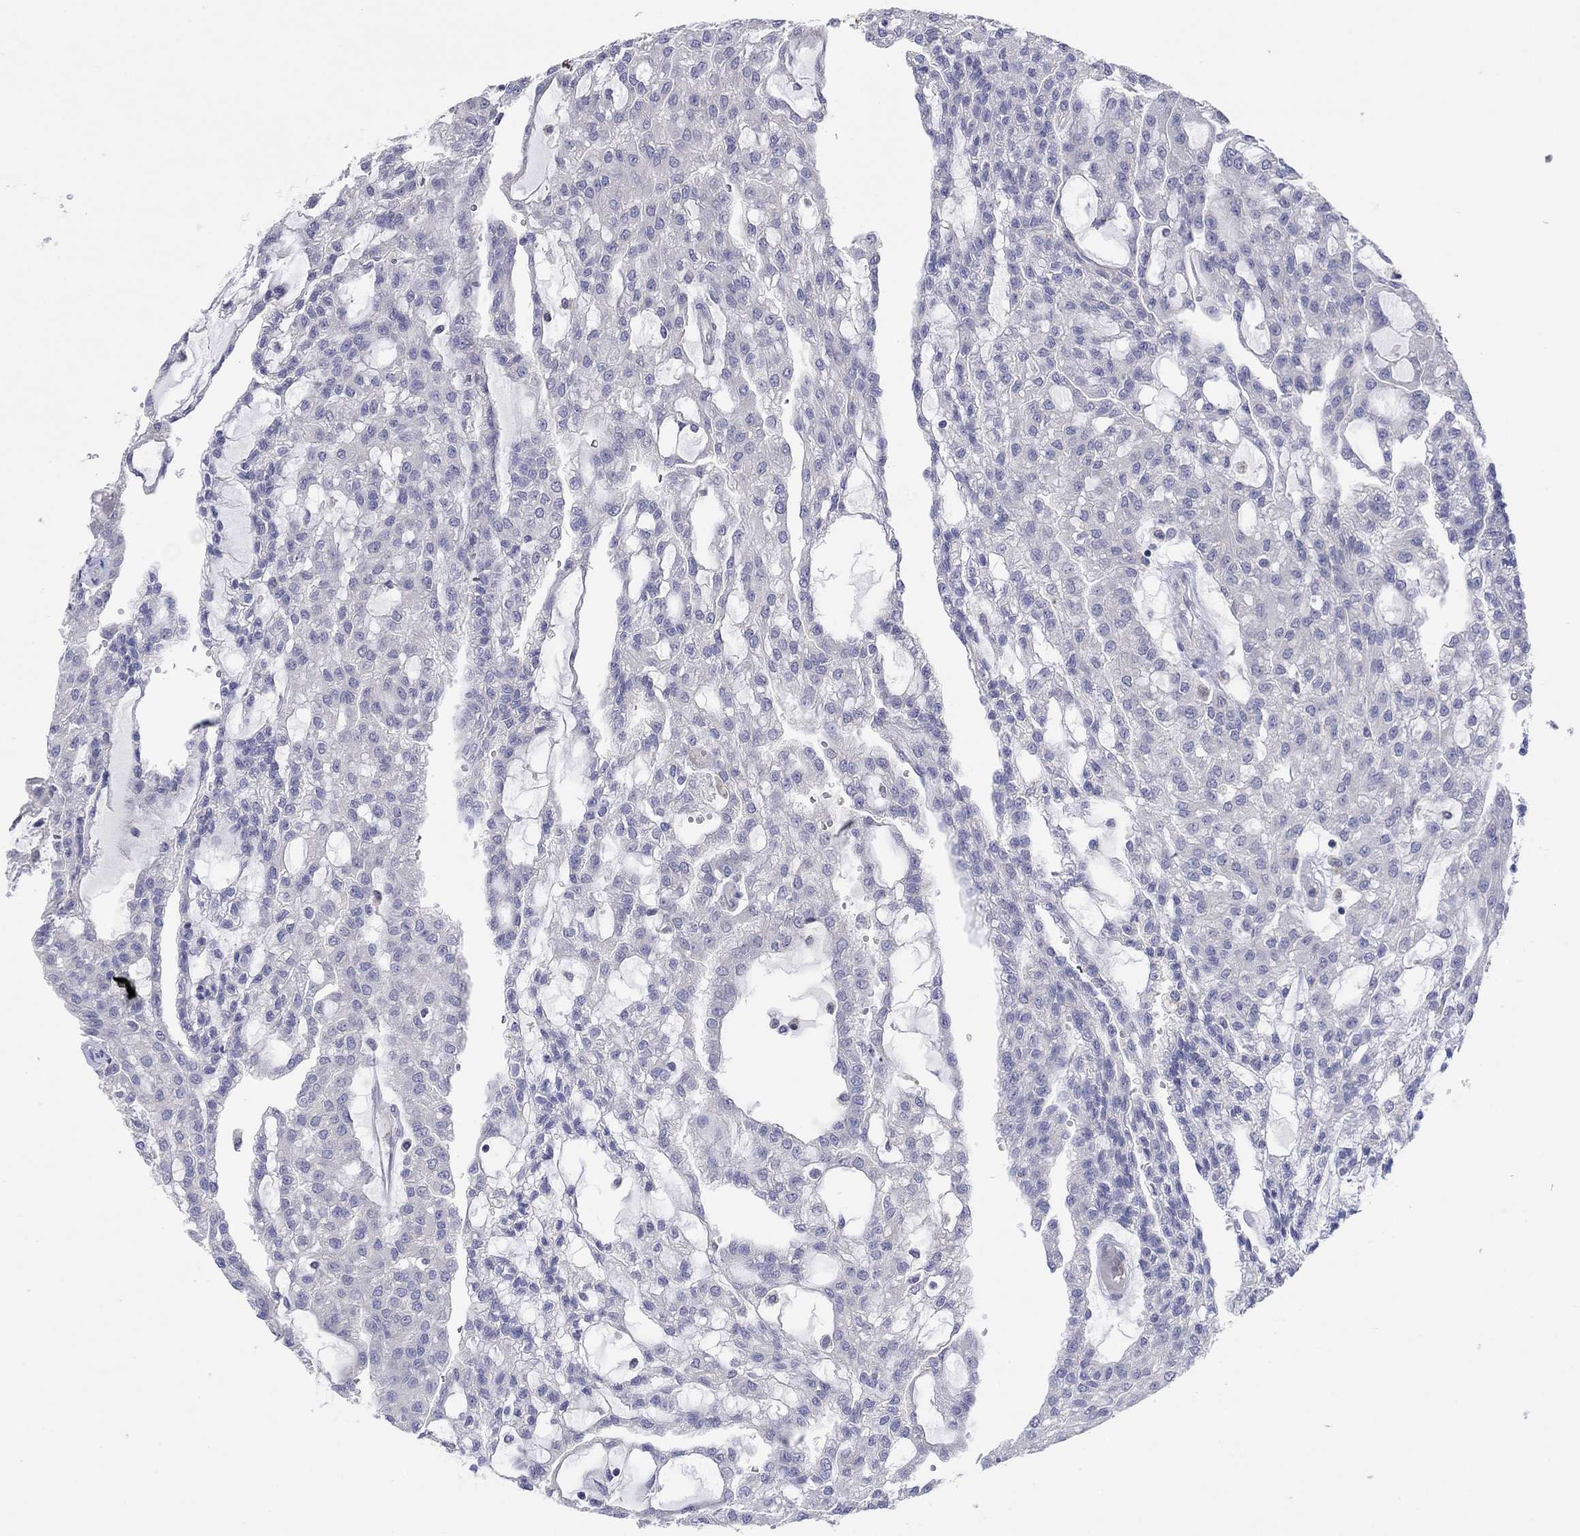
{"staining": {"intensity": "negative", "quantity": "none", "location": "none"}, "tissue": "renal cancer", "cell_type": "Tumor cells", "image_type": "cancer", "snomed": [{"axis": "morphology", "description": "Adenocarcinoma, NOS"}, {"axis": "topography", "description": "Kidney"}], "caption": "Immunohistochemical staining of human renal adenocarcinoma reveals no significant staining in tumor cells.", "gene": "PLCL2", "patient": {"sex": "male", "age": 63}}